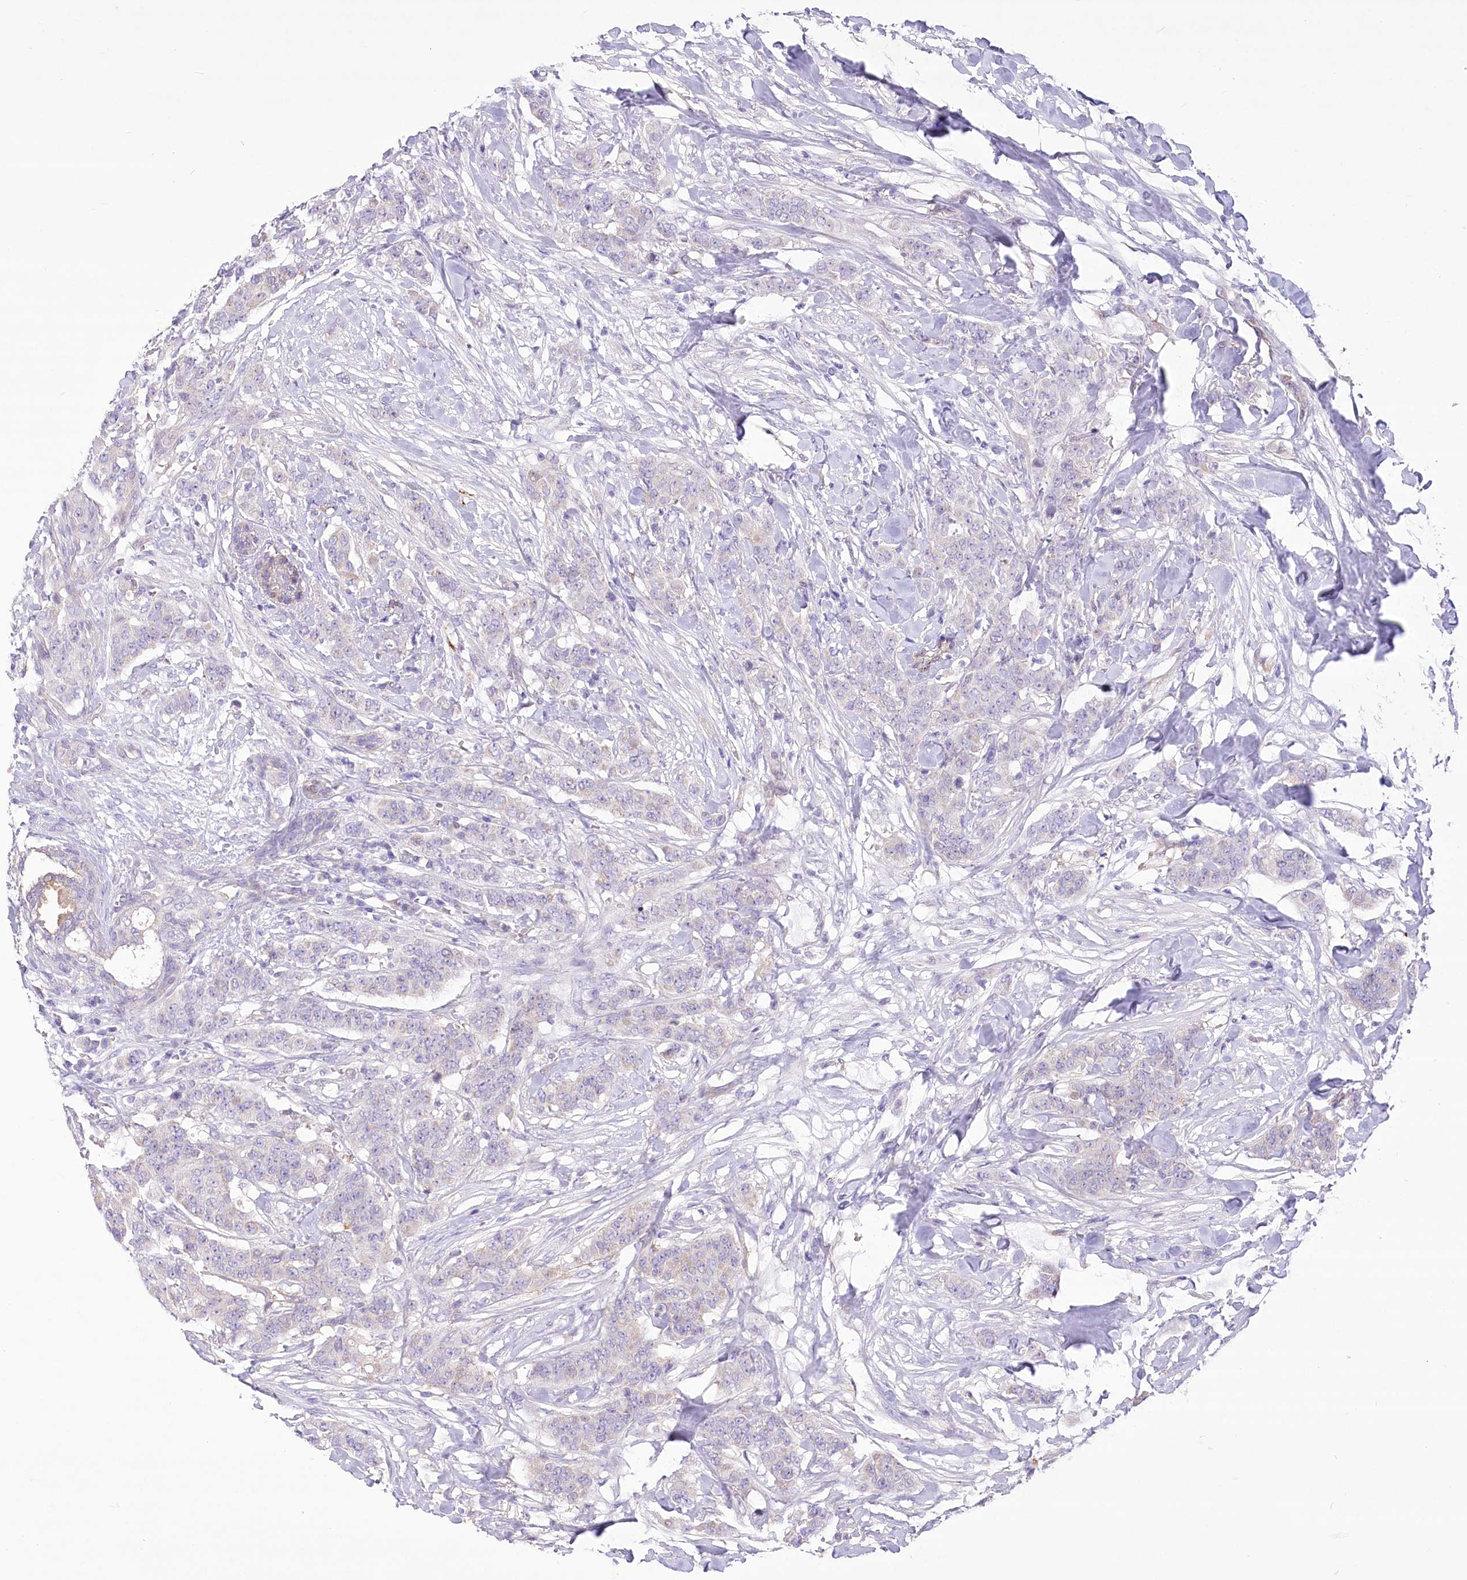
{"staining": {"intensity": "negative", "quantity": "none", "location": "none"}, "tissue": "breast cancer", "cell_type": "Tumor cells", "image_type": "cancer", "snomed": [{"axis": "morphology", "description": "Duct carcinoma"}, {"axis": "topography", "description": "Breast"}], "caption": "An immunohistochemistry image of invasive ductal carcinoma (breast) is shown. There is no staining in tumor cells of invasive ductal carcinoma (breast). (Stains: DAB immunohistochemistry (IHC) with hematoxylin counter stain, Microscopy: brightfield microscopy at high magnification).", "gene": "ANGPTL3", "patient": {"sex": "female", "age": 40}}